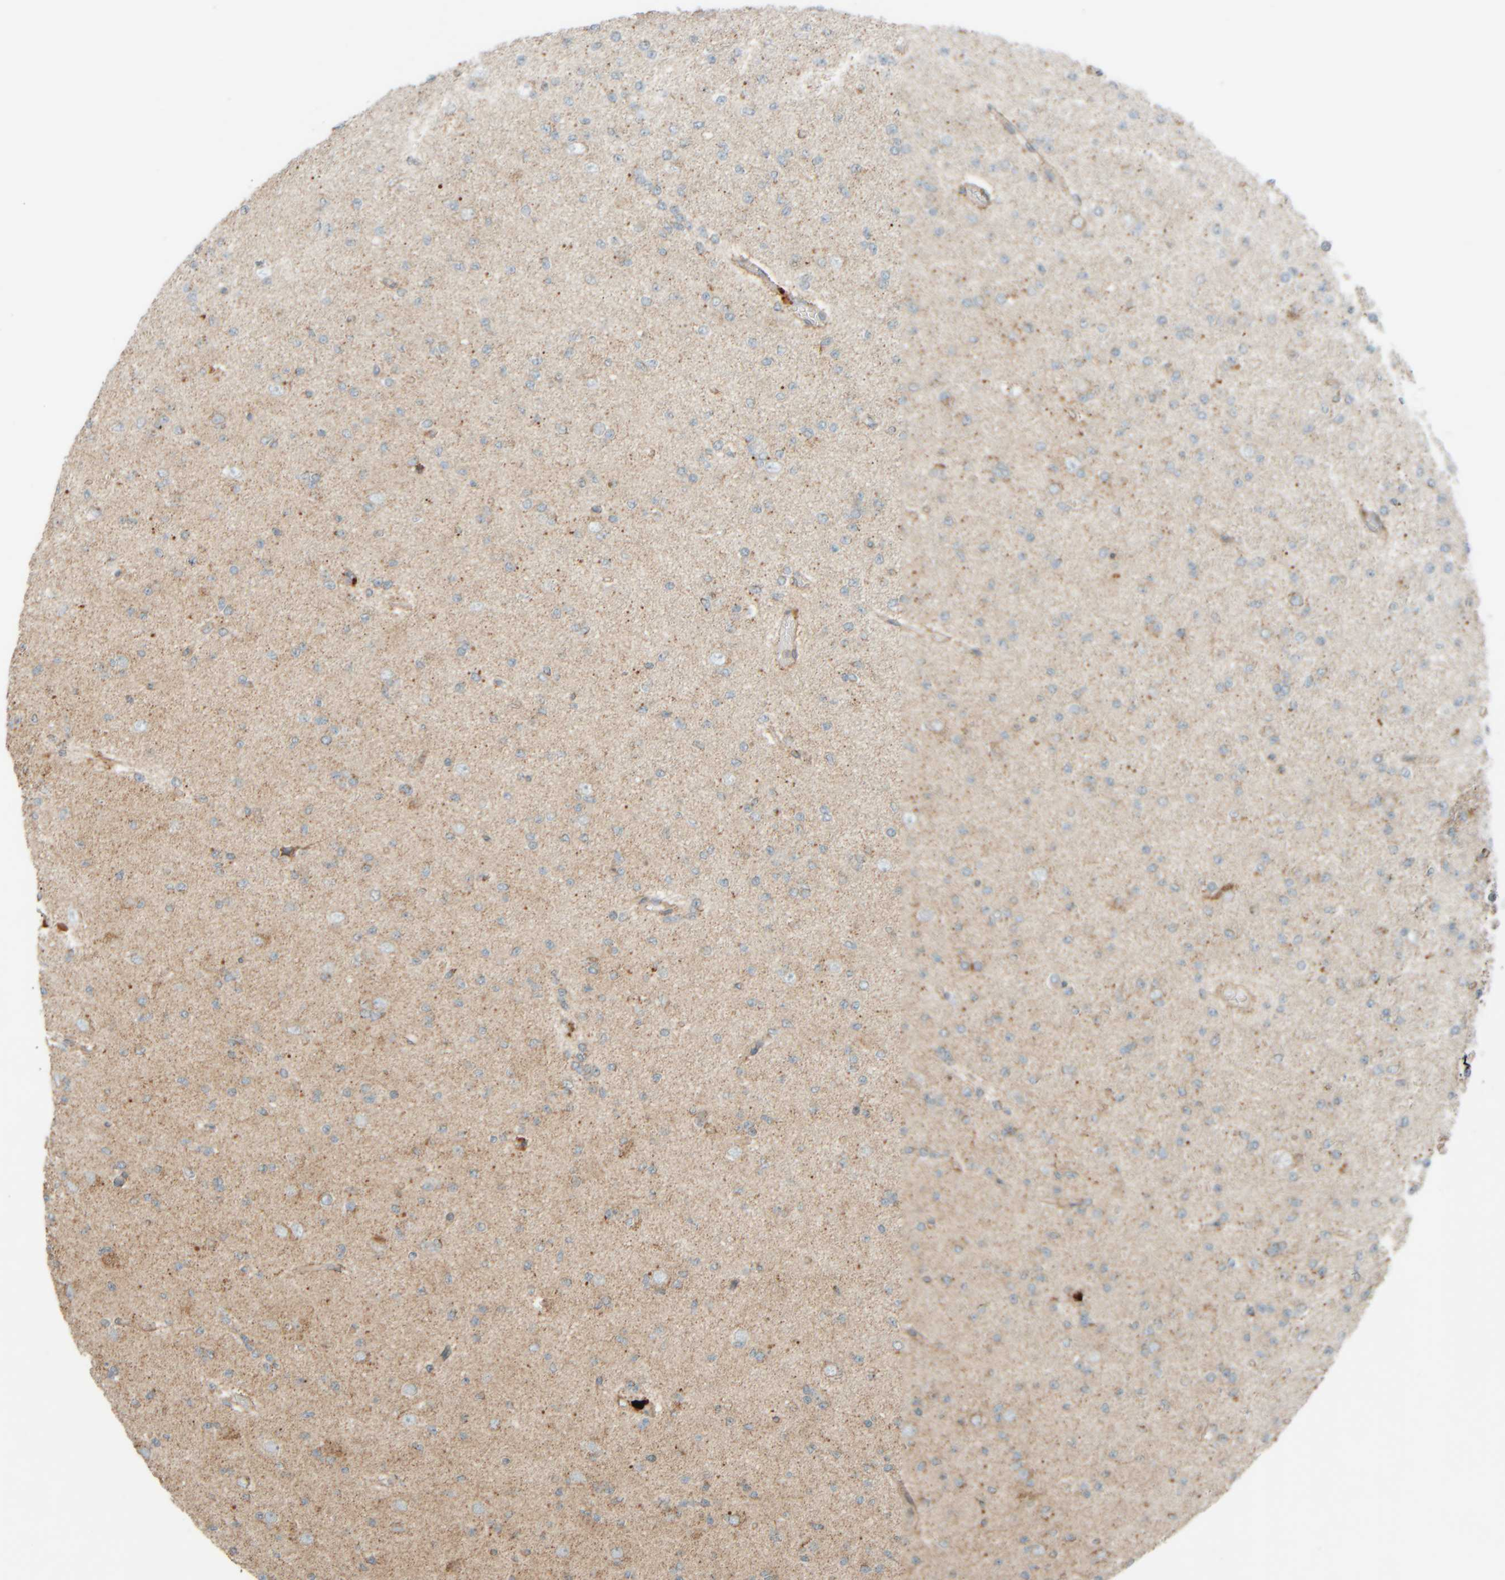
{"staining": {"intensity": "weak", "quantity": "<25%", "location": "cytoplasmic/membranous"}, "tissue": "glioma", "cell_type": "Tumor cells", "image_type": "cancer", "snomed": [{"axis": "morphology", "description": "Glioma, malignant, Low grade"}, {"axis": "topography", "description": "Brain"}], "caption": "Immunohistochemistry (IHC) of human low-grade glioma (malignant) displays no expression in tumor cells.", "gene": "SPAG5", "patient": {"sex": "female", "age": 22}}